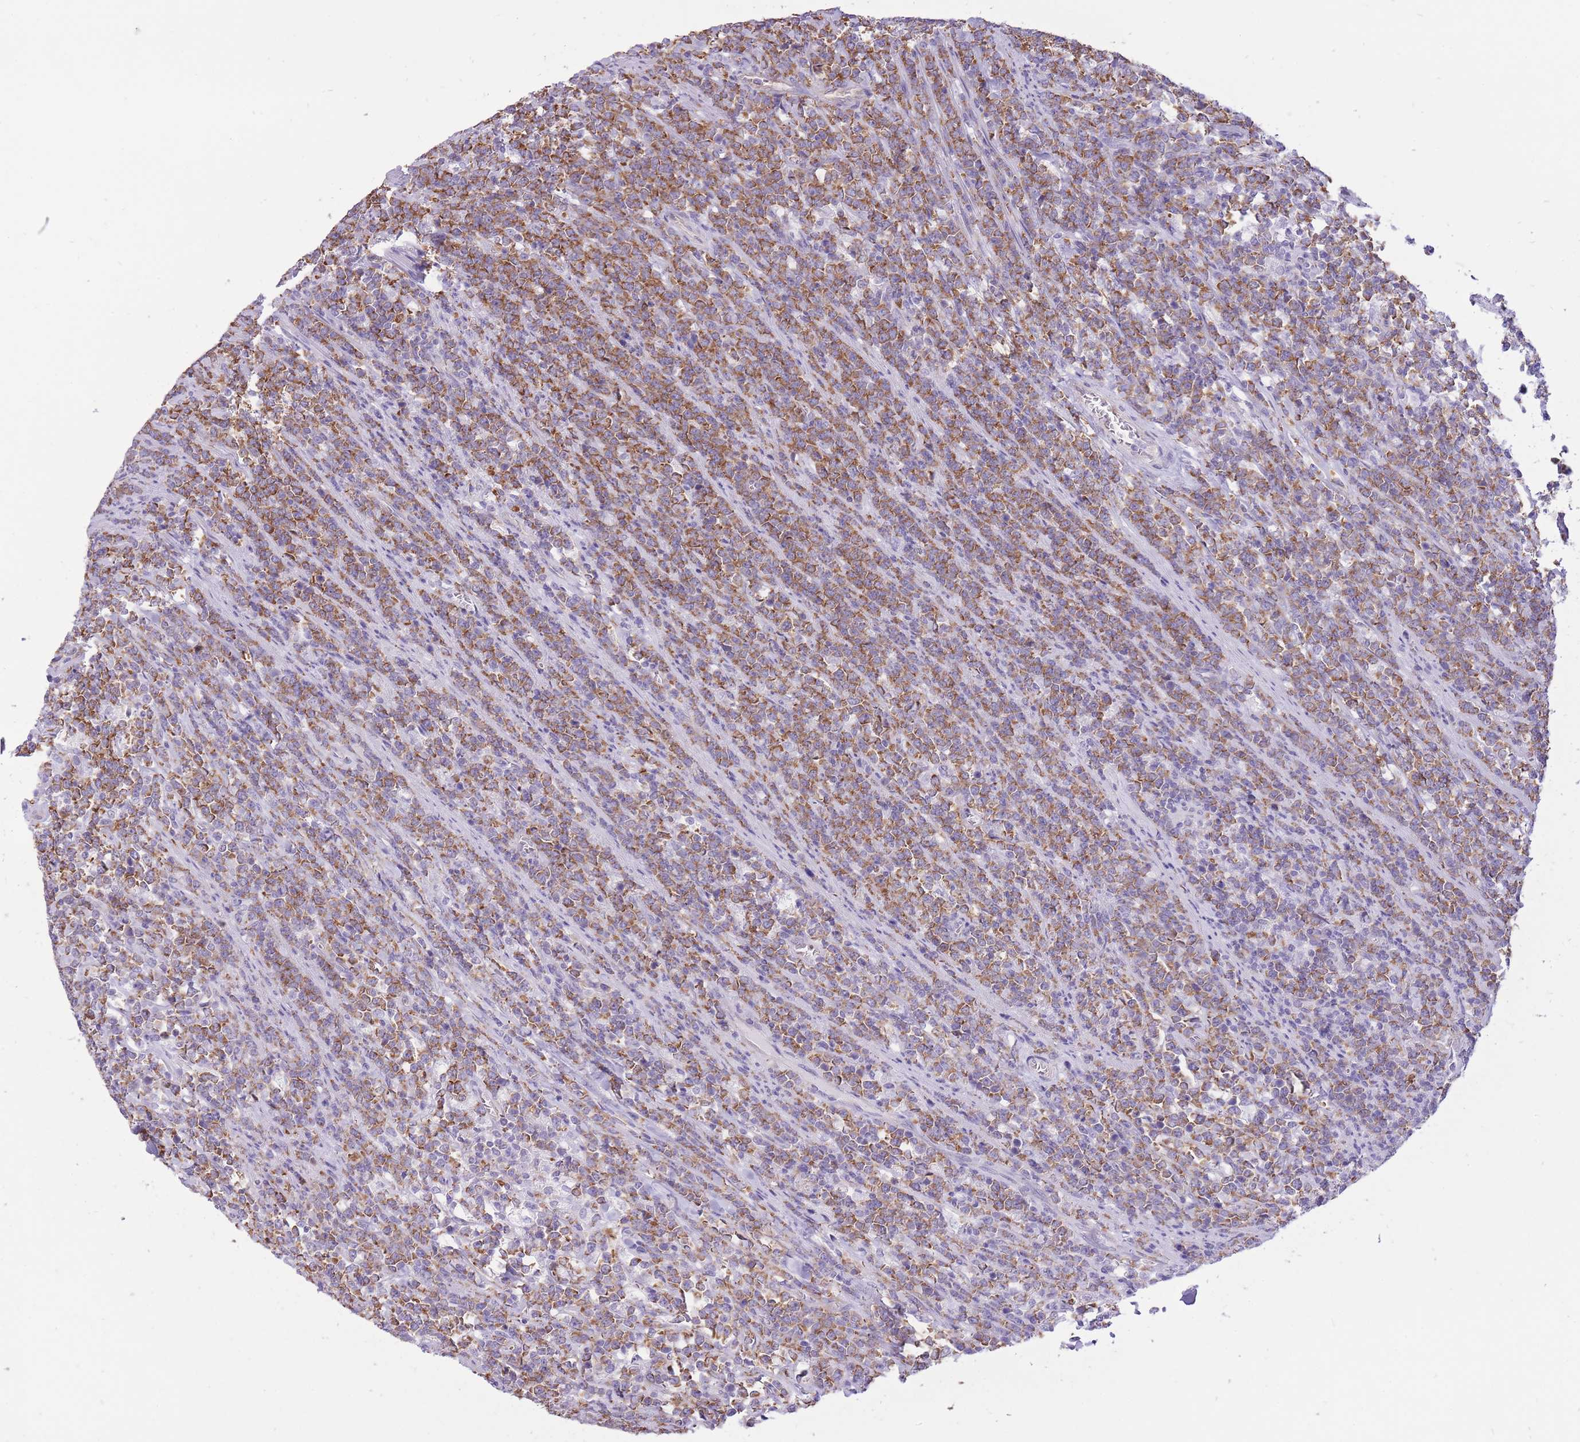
{"staining": {"intensity": "moderate", "quantity": ">75%", "location": "cytoplasmic/membranous"}, "tissue": "lymphoma", "cell_type": "Tumor cells", "image_type": "cancer", "snomed": [{"axis": "morphology", "description": "Malignant lymphoma, non-Hodgkin's type, High grade"}, {"axis": "topography", "description": "Small intestine"}], "caption": "Immunohistochemistry (IHC) of lymphoma shows medium levels of moderate cytoplasmic/membranous expression in approximately >75% of tumor cells.", "gene": "ZNF501", "patient": {"sex": "male", "age": 8}}